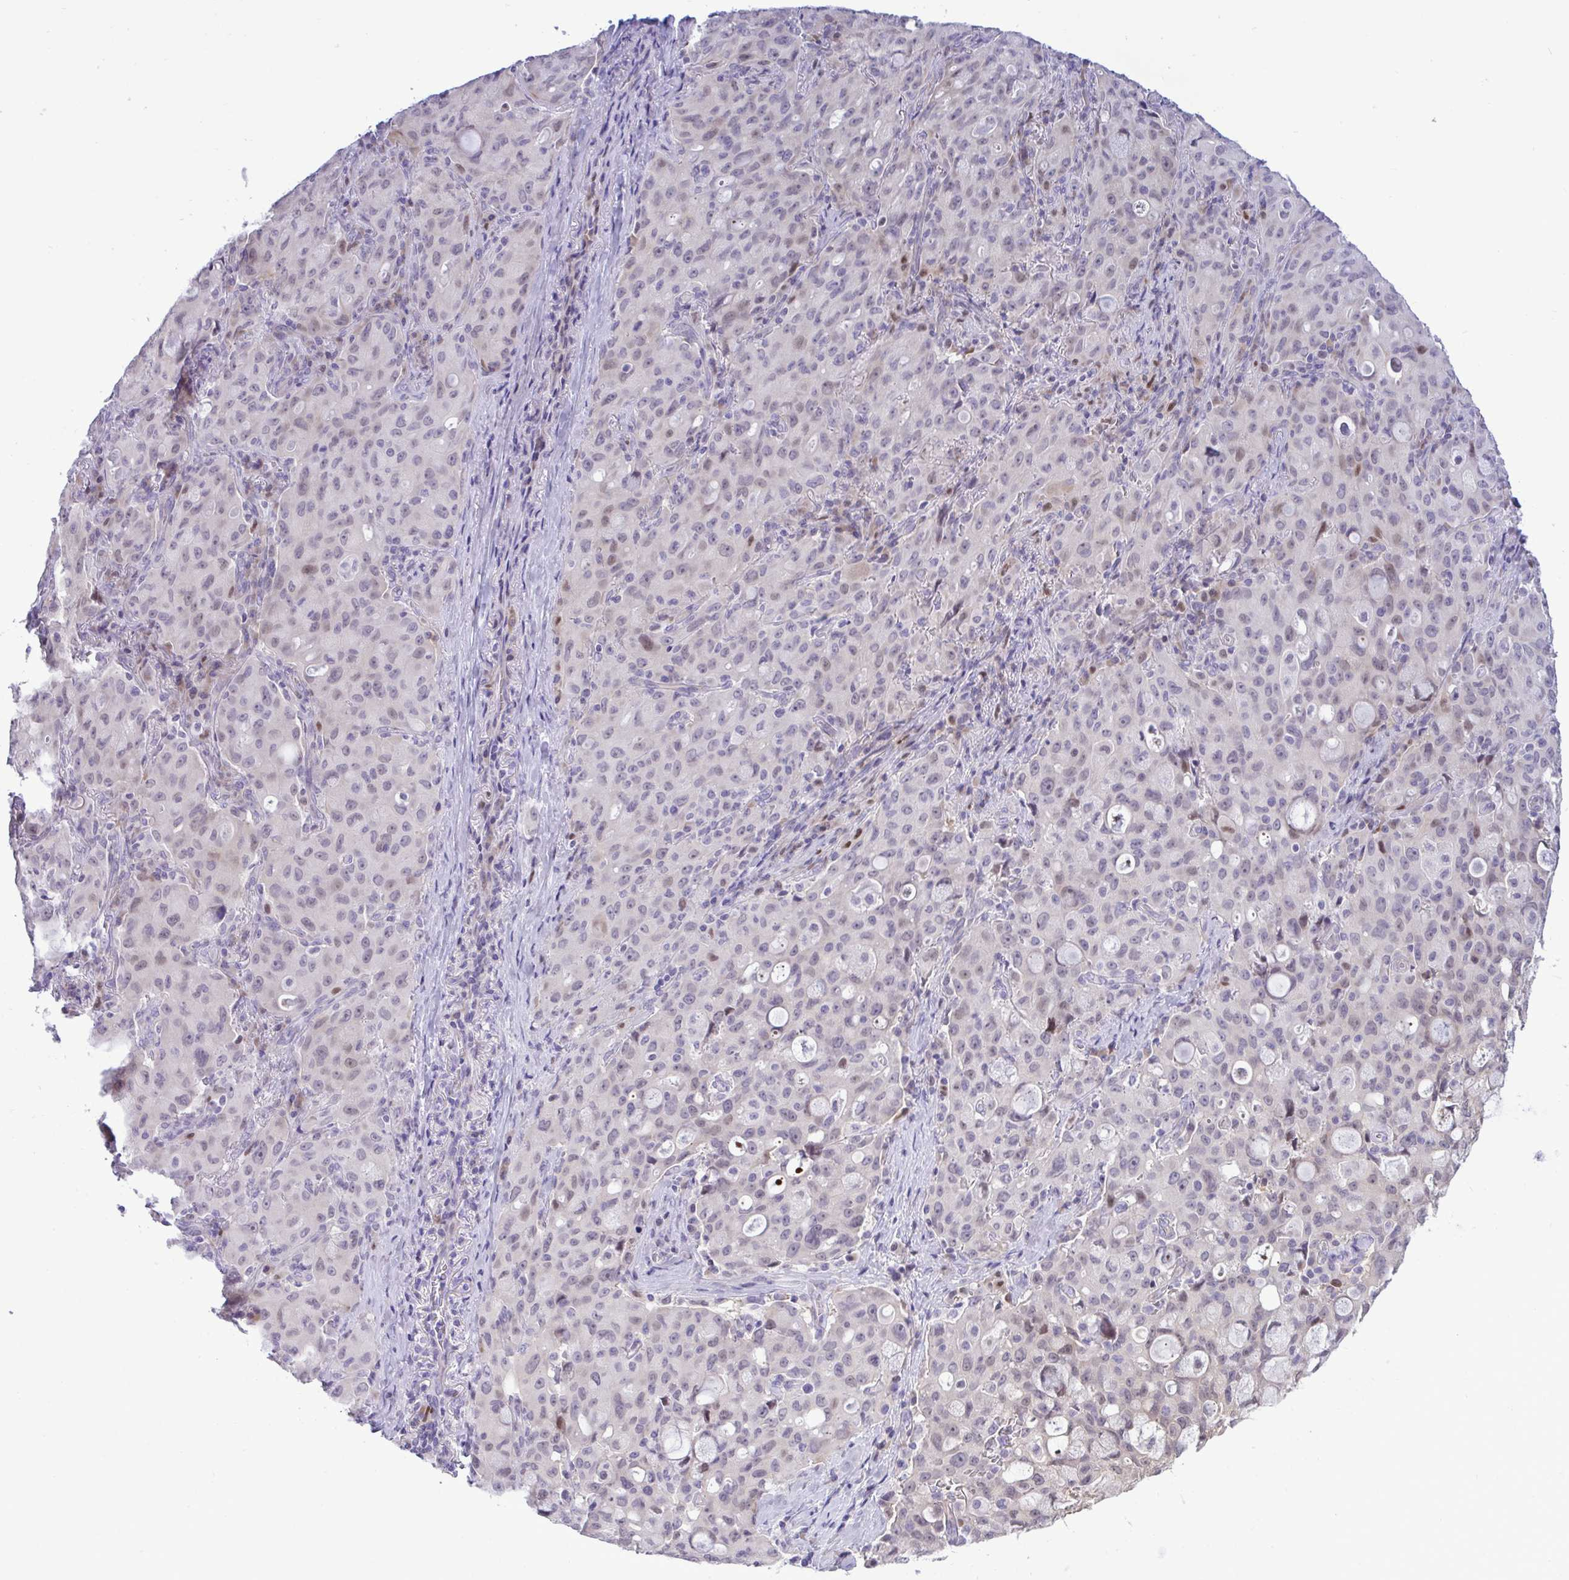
{"staining": {"intensity": "weak", "quantity": "<25%", "location": "nuclear"}, "tissue": "lung cancer", "cell_type": "Tumor cells", "image_type": "cancer", "snomed": [{"axis": "morphology", "description": "Adenocarcinoma, NOS"}, {"axis": "topography", "description": "Lung"}], "caption": "Immunohistochemistry (IHC) of human lung cancer (adenocarcinoma) demonstrates no expression in tumor cells.", "gene": "EPOP", "patient": {"sex": "female", "age": 44}}